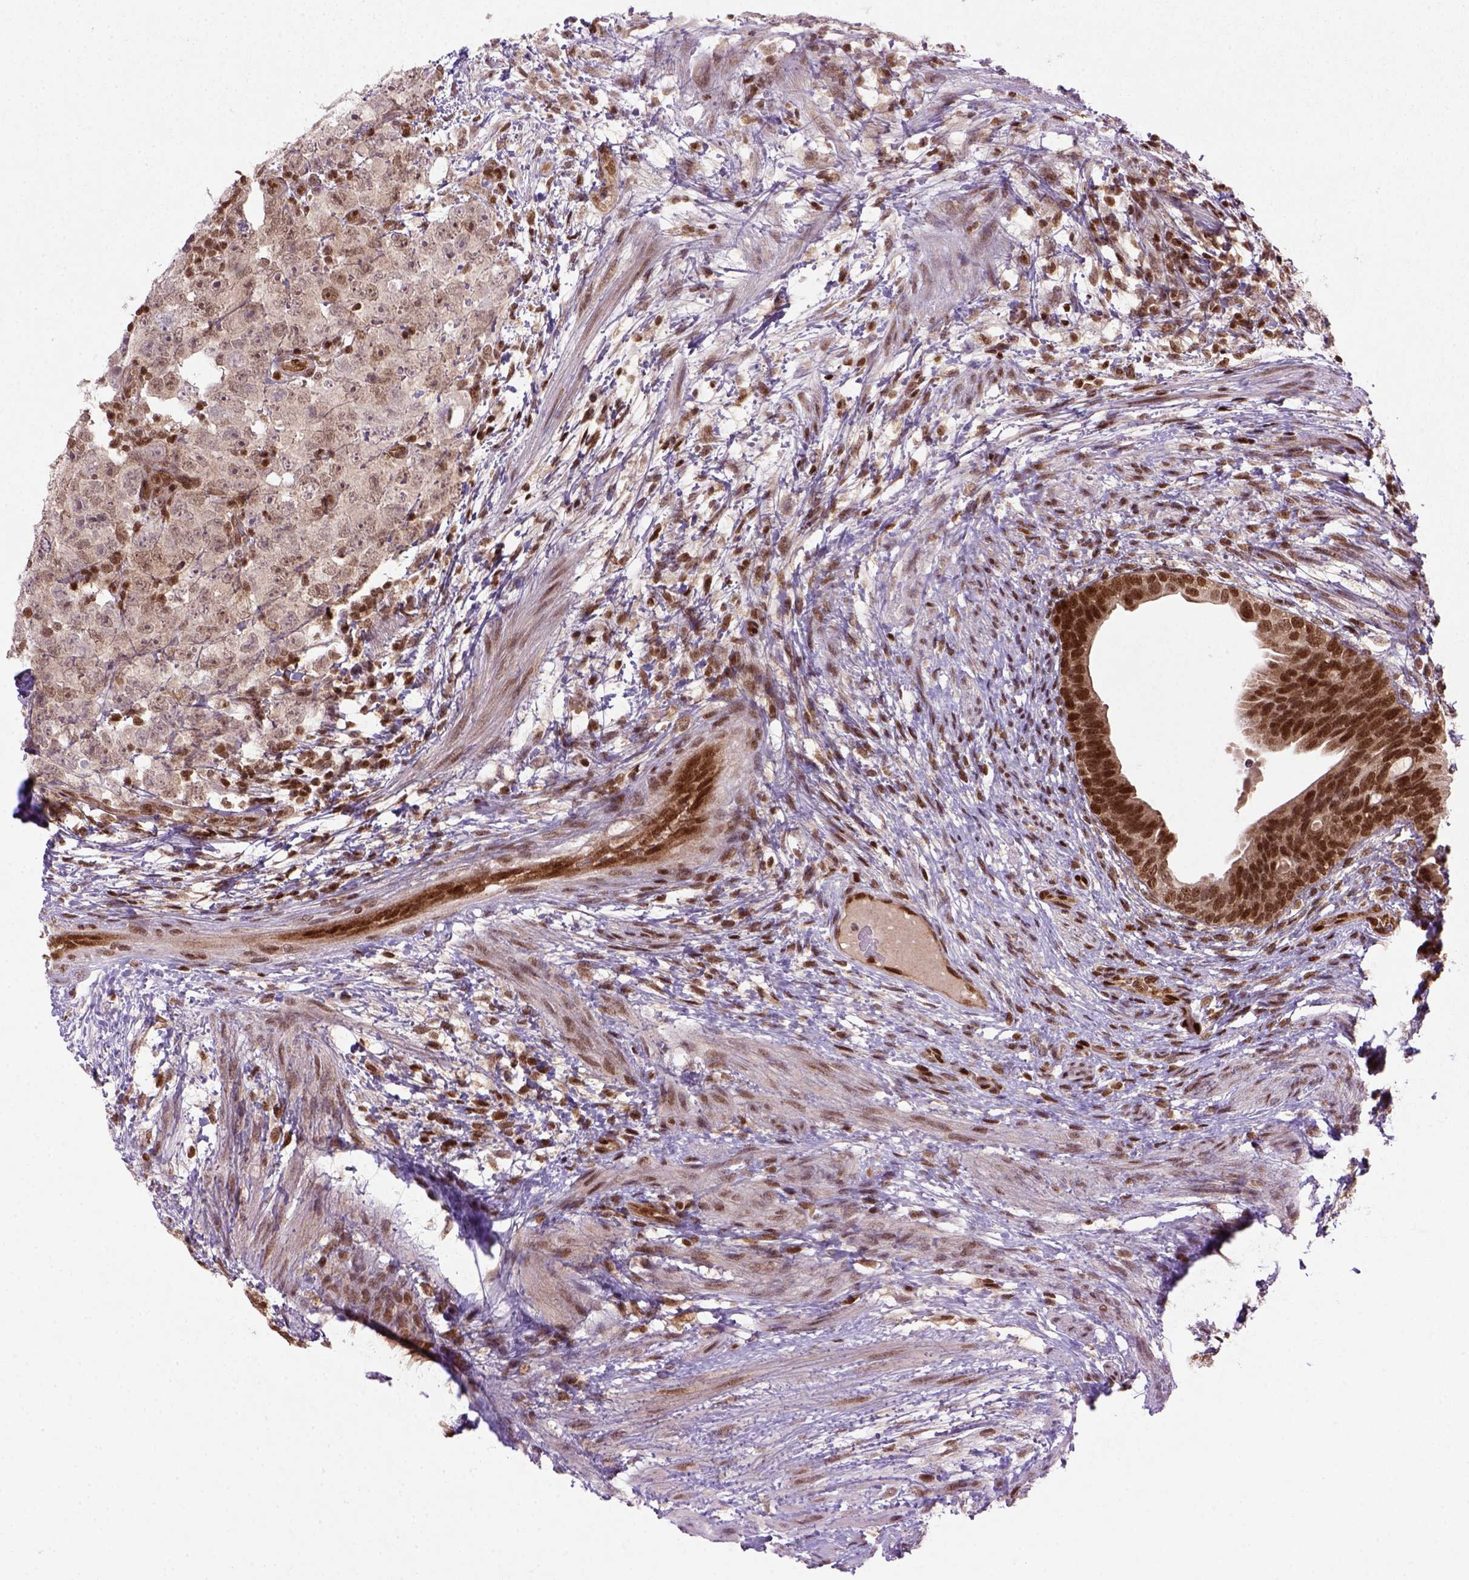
{"staining": {"intensity": "weak", "quantity": "25%-75%", "location": "nuclear"}, "tissue": "testis cancer", "cell_type": "Tumor cells", "image_type": "cancer", "snomed": [{"axis": "morphology", "description": "Carcinoma, Embryonal, NOS"}, {"axis": "topography", "description": "Testis"}], "caption": "Protein staining exhibits weak nuclear positivity in about 25%-75% of tumor cells in testis cancer.", "gene": "MGMT", "patient": {"sex": "male", "age": 24}}